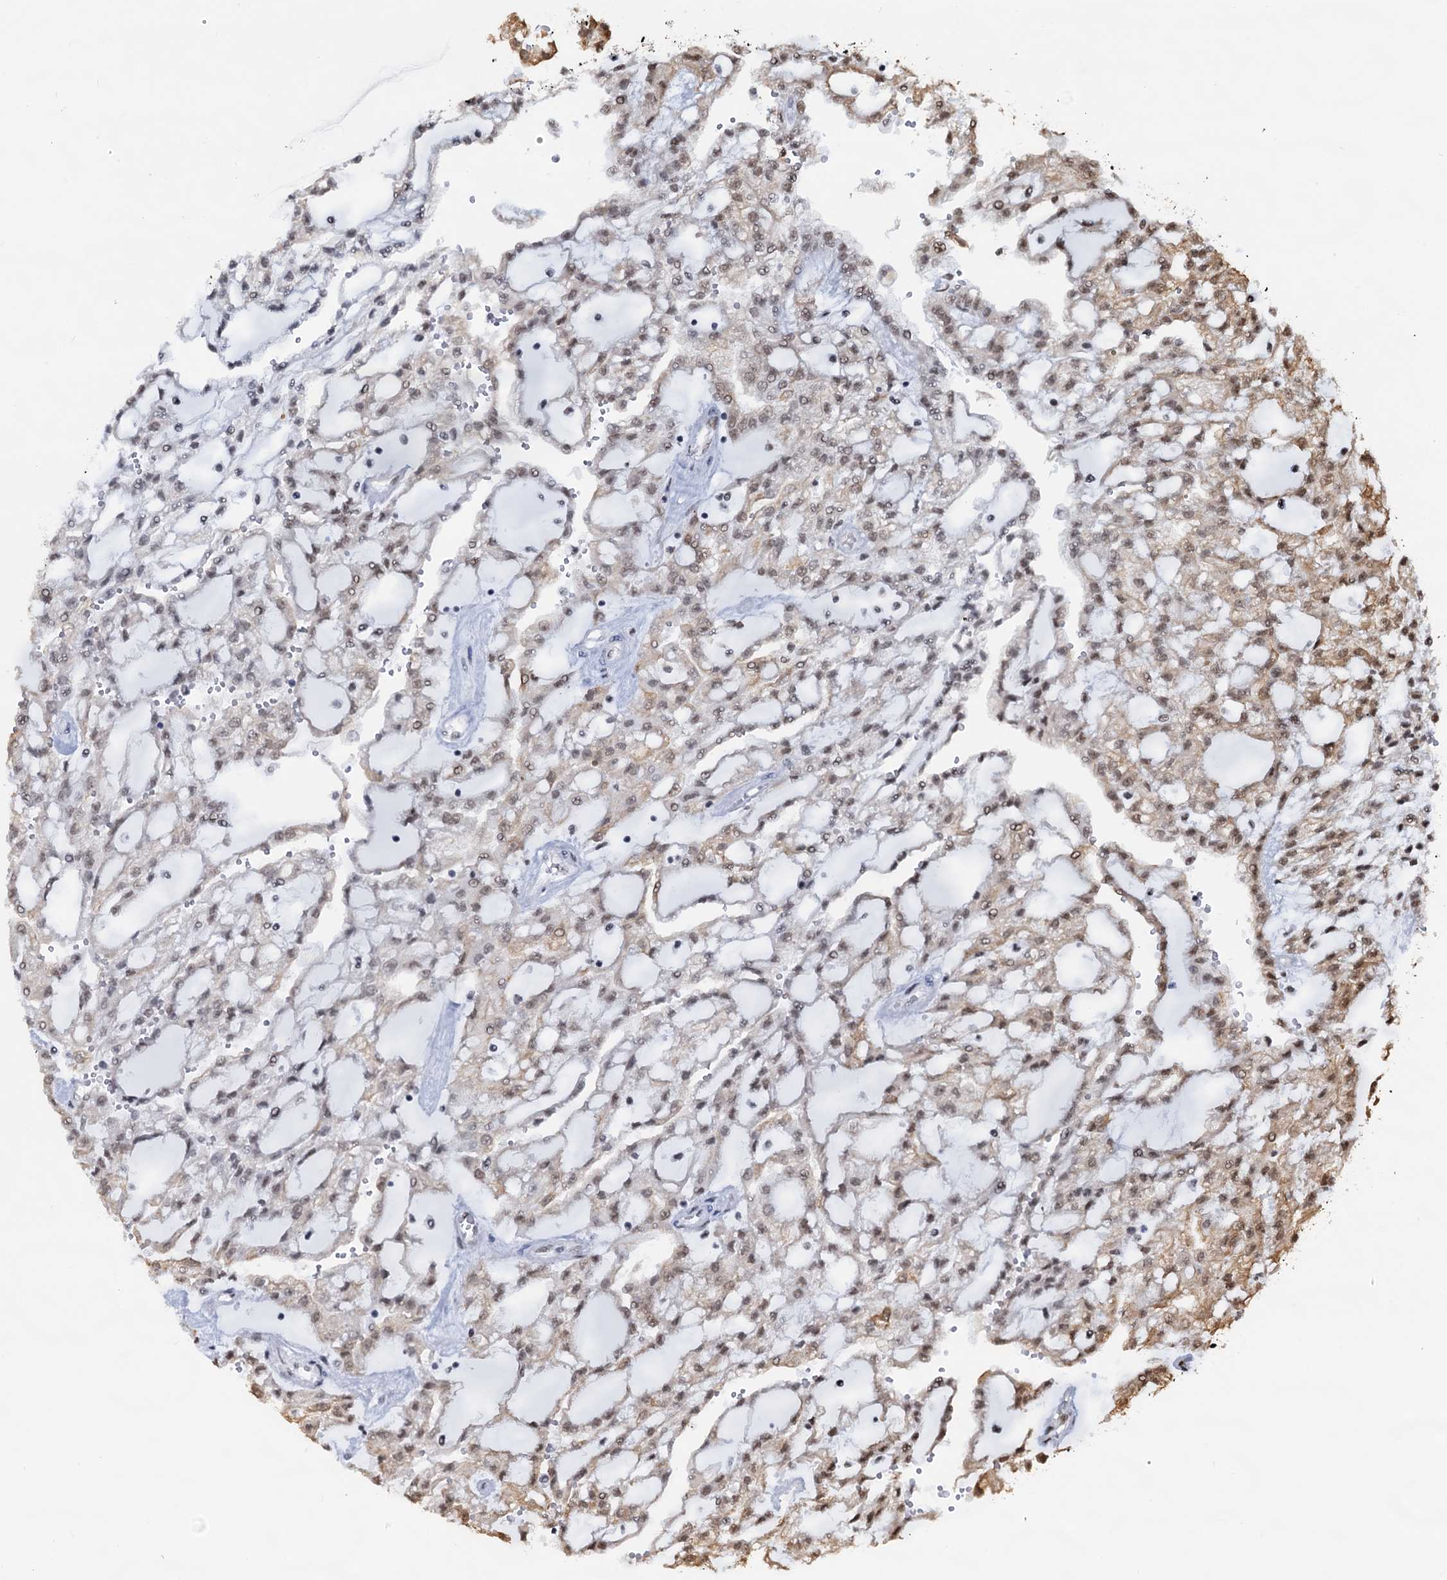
{"staining": {"intensity": "weak", "quantity": "25%-75%", "location": "nuclear"}, "tissue": "renal cancer", "cell_type": "Tumor cells", "image_type": "cancer", "snomed": [{"axis": "morphology", "description": "Adenocarcinoma, NOS"}, {"axis": "topography", "description": "Kidney"}], "caption": "High-power microscopy captured an immunohistochemistry (IHC) histopathology image of renal cancer, revealing weak nuclear expression in approximately 25%-75% of tumor cells.", "gene": "ZNF609", "patient": {"sex": "male", "age": 63}}